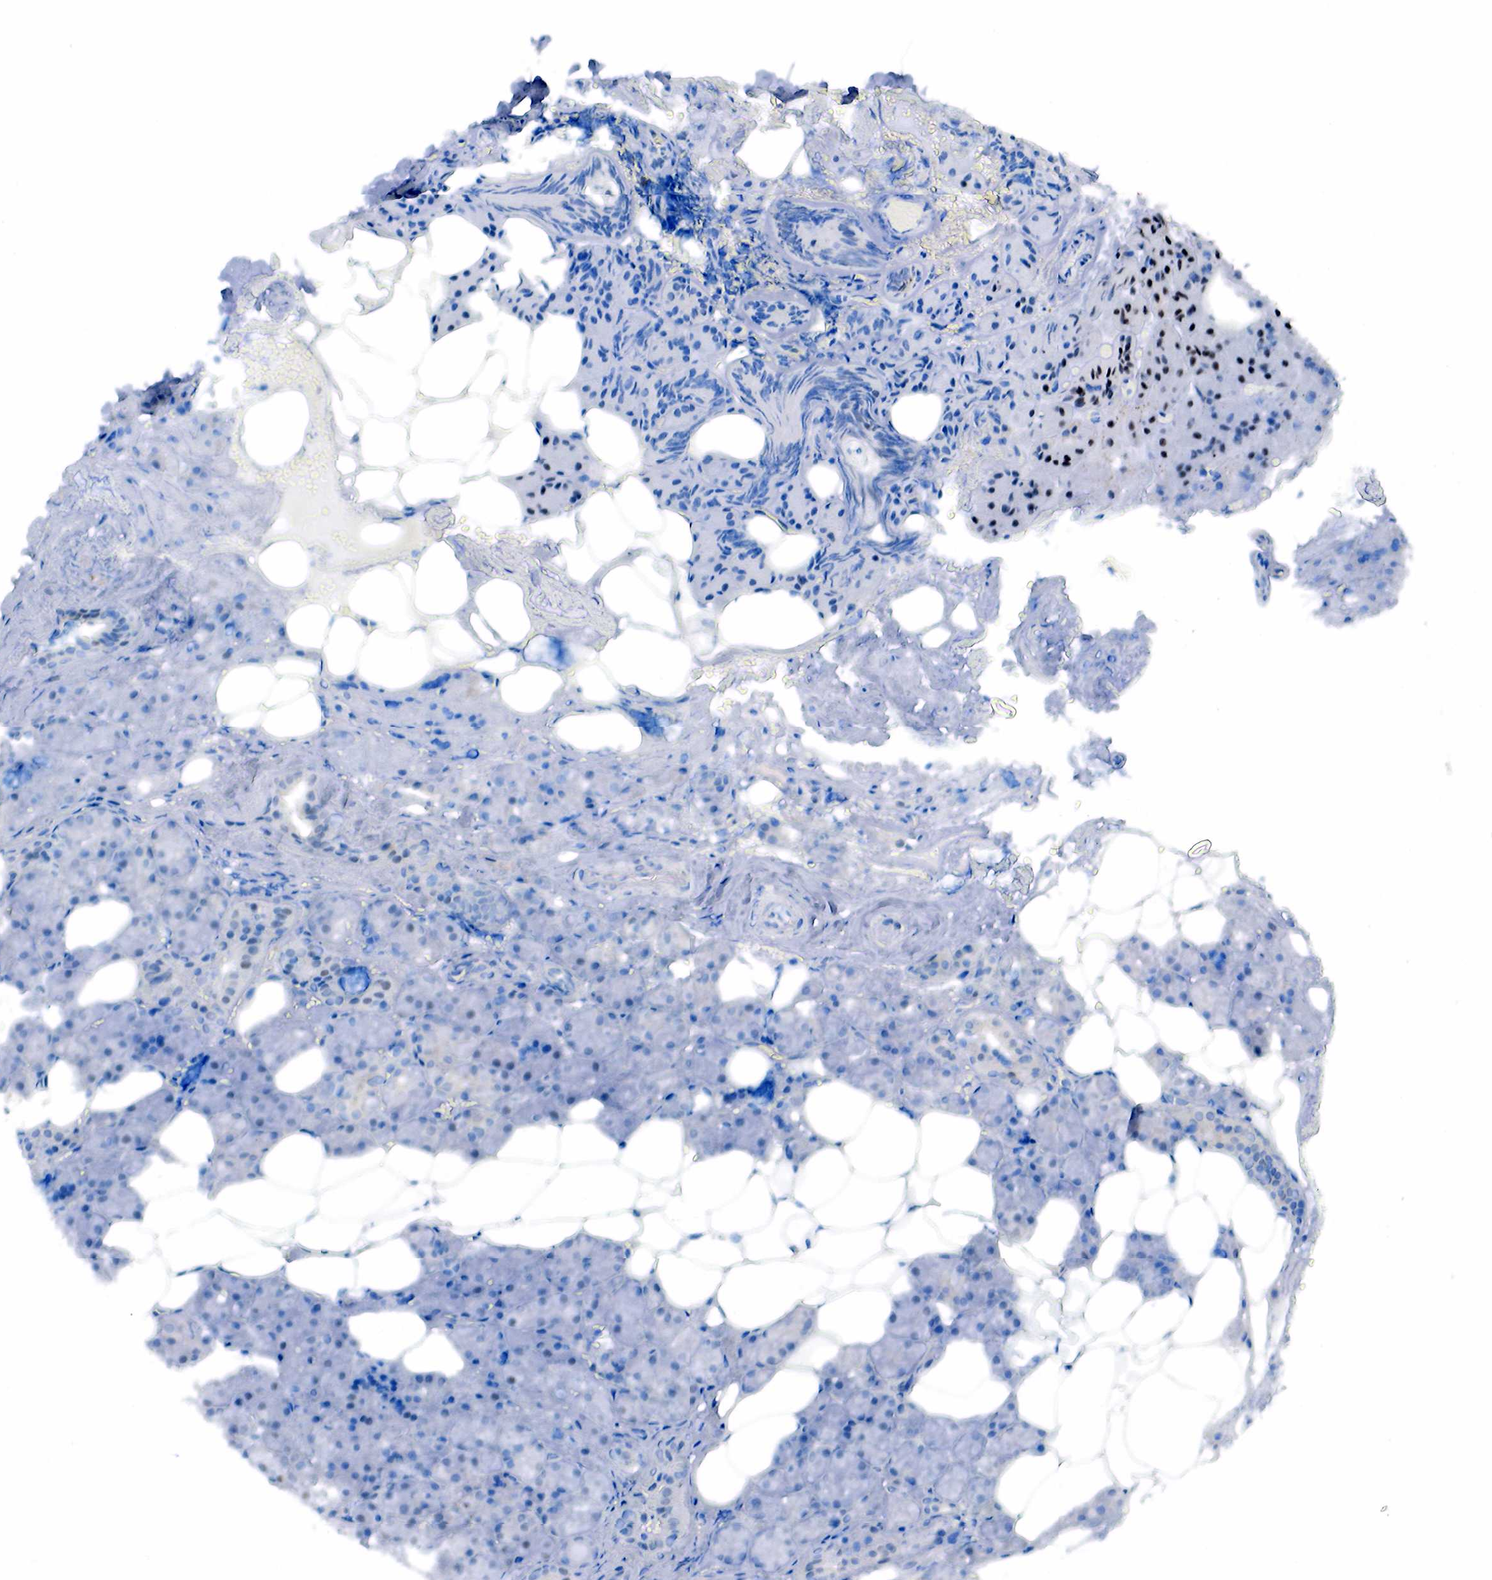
{"staining": {"intensity": "moderate", "quantity": "<25%", "location": "nuclear"}, "tissue": "salivary gland", "cell_type": "Glandular cells", "image_type": "normal", "snomed": [{"axis": "morphology", "description": "Normal tissue, NOS"}, {"axis": "topography", "description": "Salivary gland"}], "caption": "Glandular cells reveal moderate nuclear staining in approximately <25% of cells in benign salivary gland.", "gene": "PGR", "patient": {"sex": "female", "age": 55}}